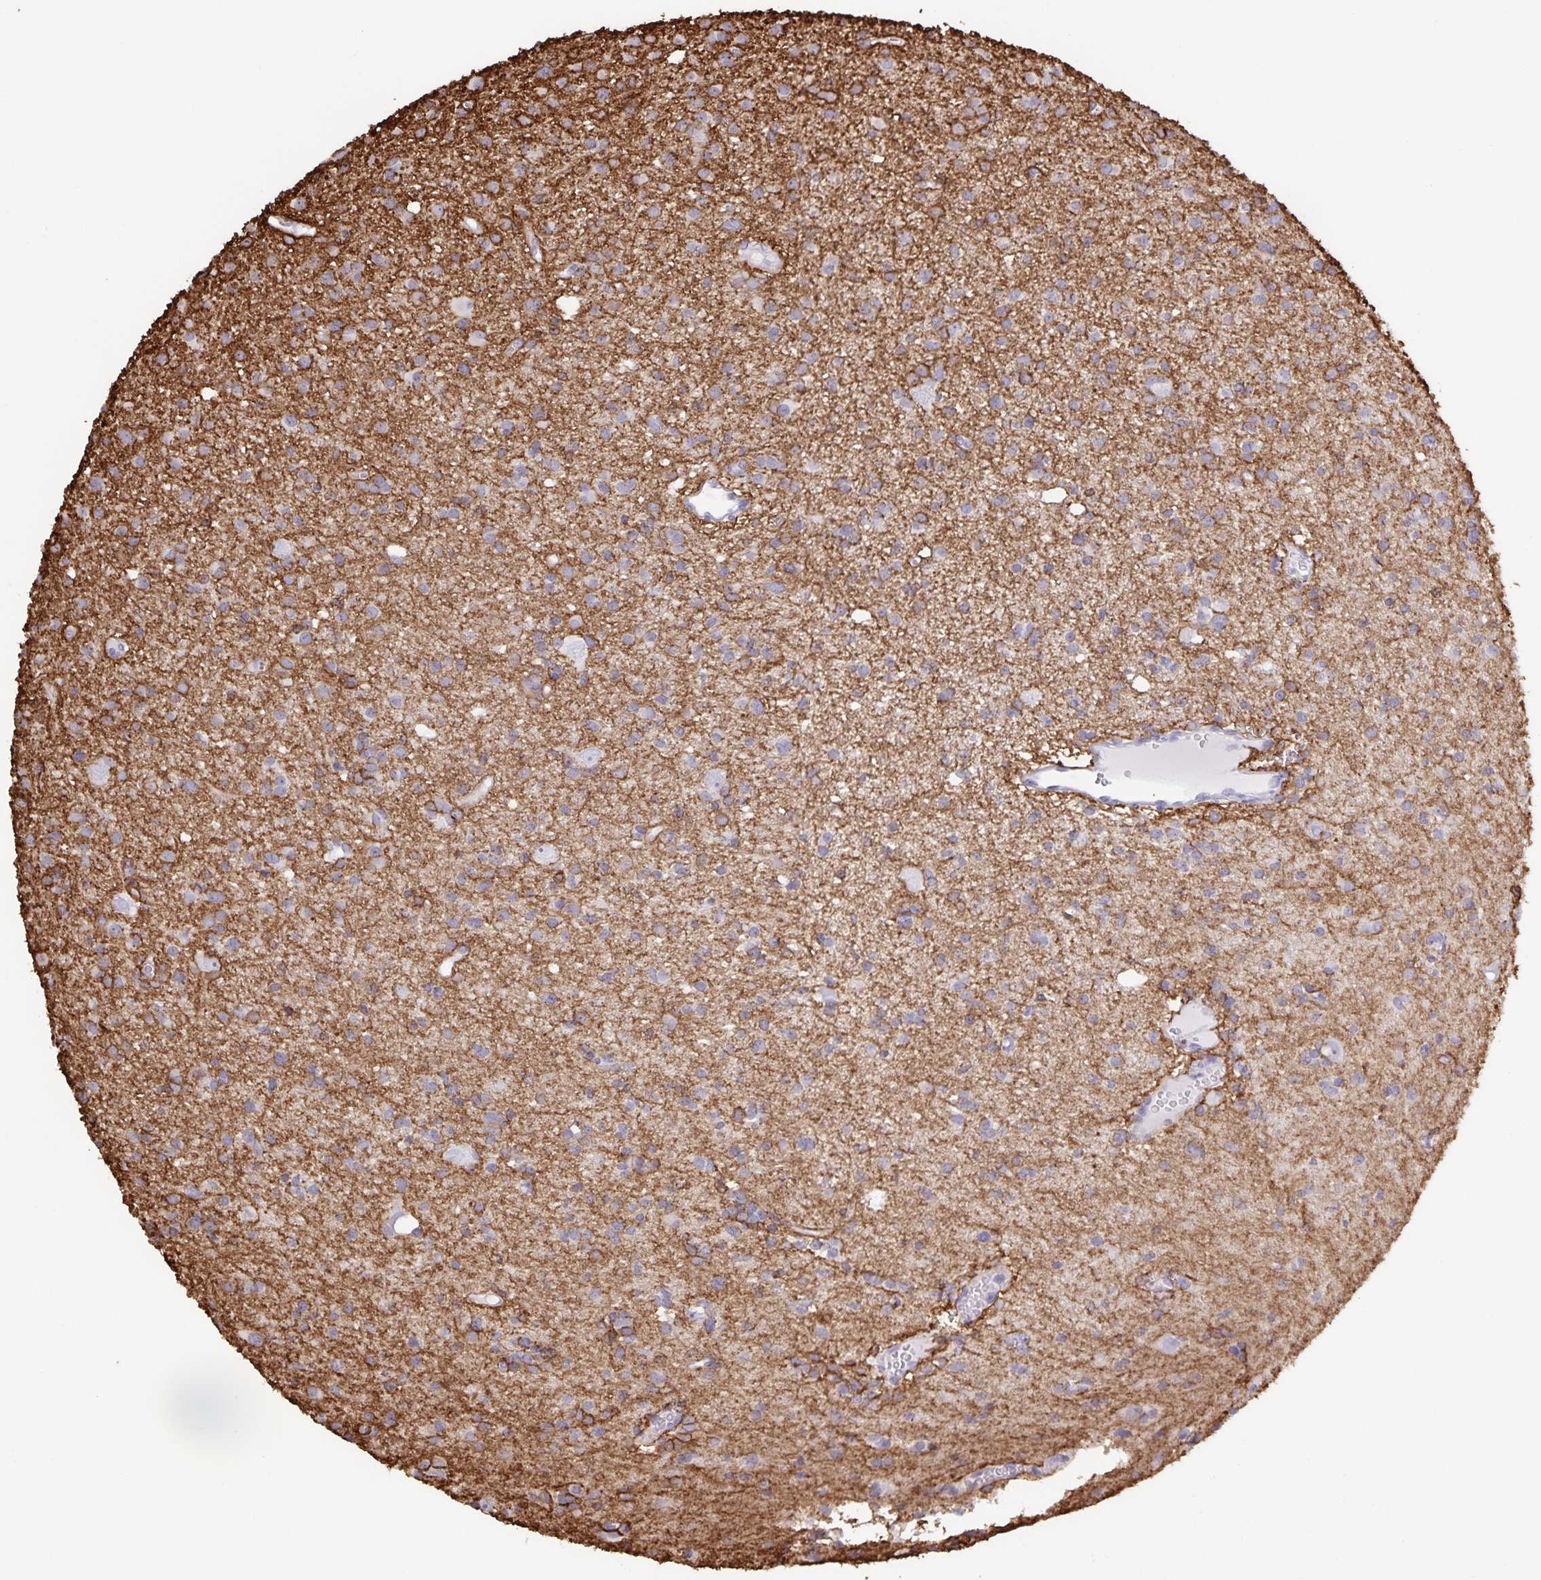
{"staining": {"intensity": "moderate", "quantity": "<25%", "location": "cytoplasmic/membranous"}, "tissue": "glioma", "cell_type": "Tumor cells", "image_type": "cancer", "snomed": [{"axis": "morphology", "description": "Glioma, malignant, High grade"}, {"axis": "topography", "description": "Brain"}], "caption": "The photomicrograph exhibits immunohistochemical staining of glioma. There is moderate cytoplasmic/membranous expression is seen in approximately <25% of tumor cells.", "gene": "AQP4", "patient": {"sex": "male", "age": 23}}